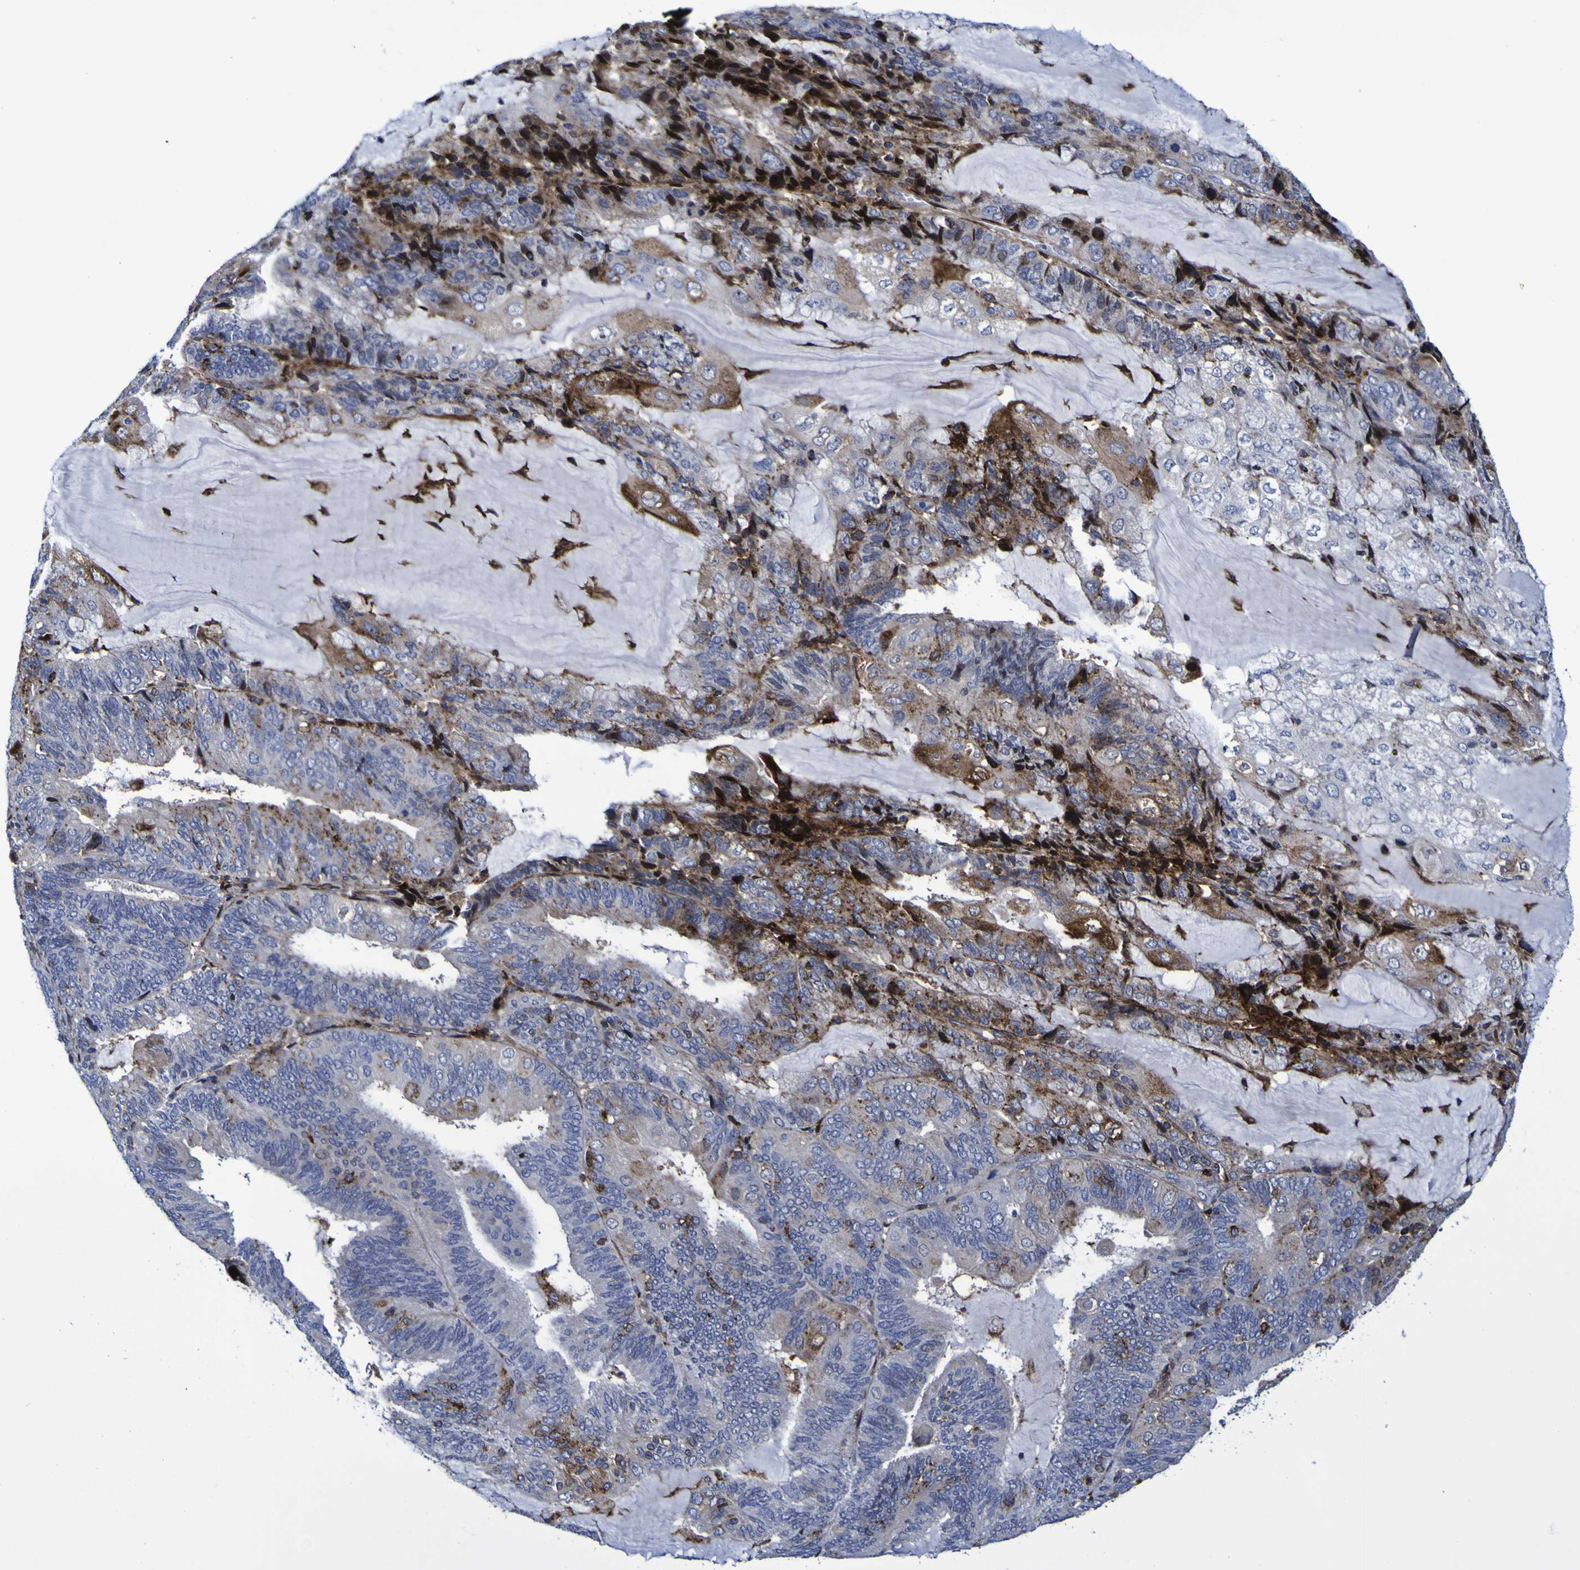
{"staining": {"intensity": "moderate", "quantity": "<25%", "location": "cytoplasmic/membranous"}, "tissue": "endometrial cancer", "cell_type": "Tumor cells", "image_type": "cancer", "snomed": [{"axis": "morphology", "description": "Adenocarcinoma, NOS"}, {"axis": "topography", "description": "Endometrium"}], "caption": "An immunohistochemistry (IHC) image of neoplastic tissue is shown. Protein staining in brown shows moderate cytoplasmic/membranous positivity in endometrial adenocarcinoma within tumor cells.", "gene": "MGLL", "patient": {"sex": "female", "age": 81}}